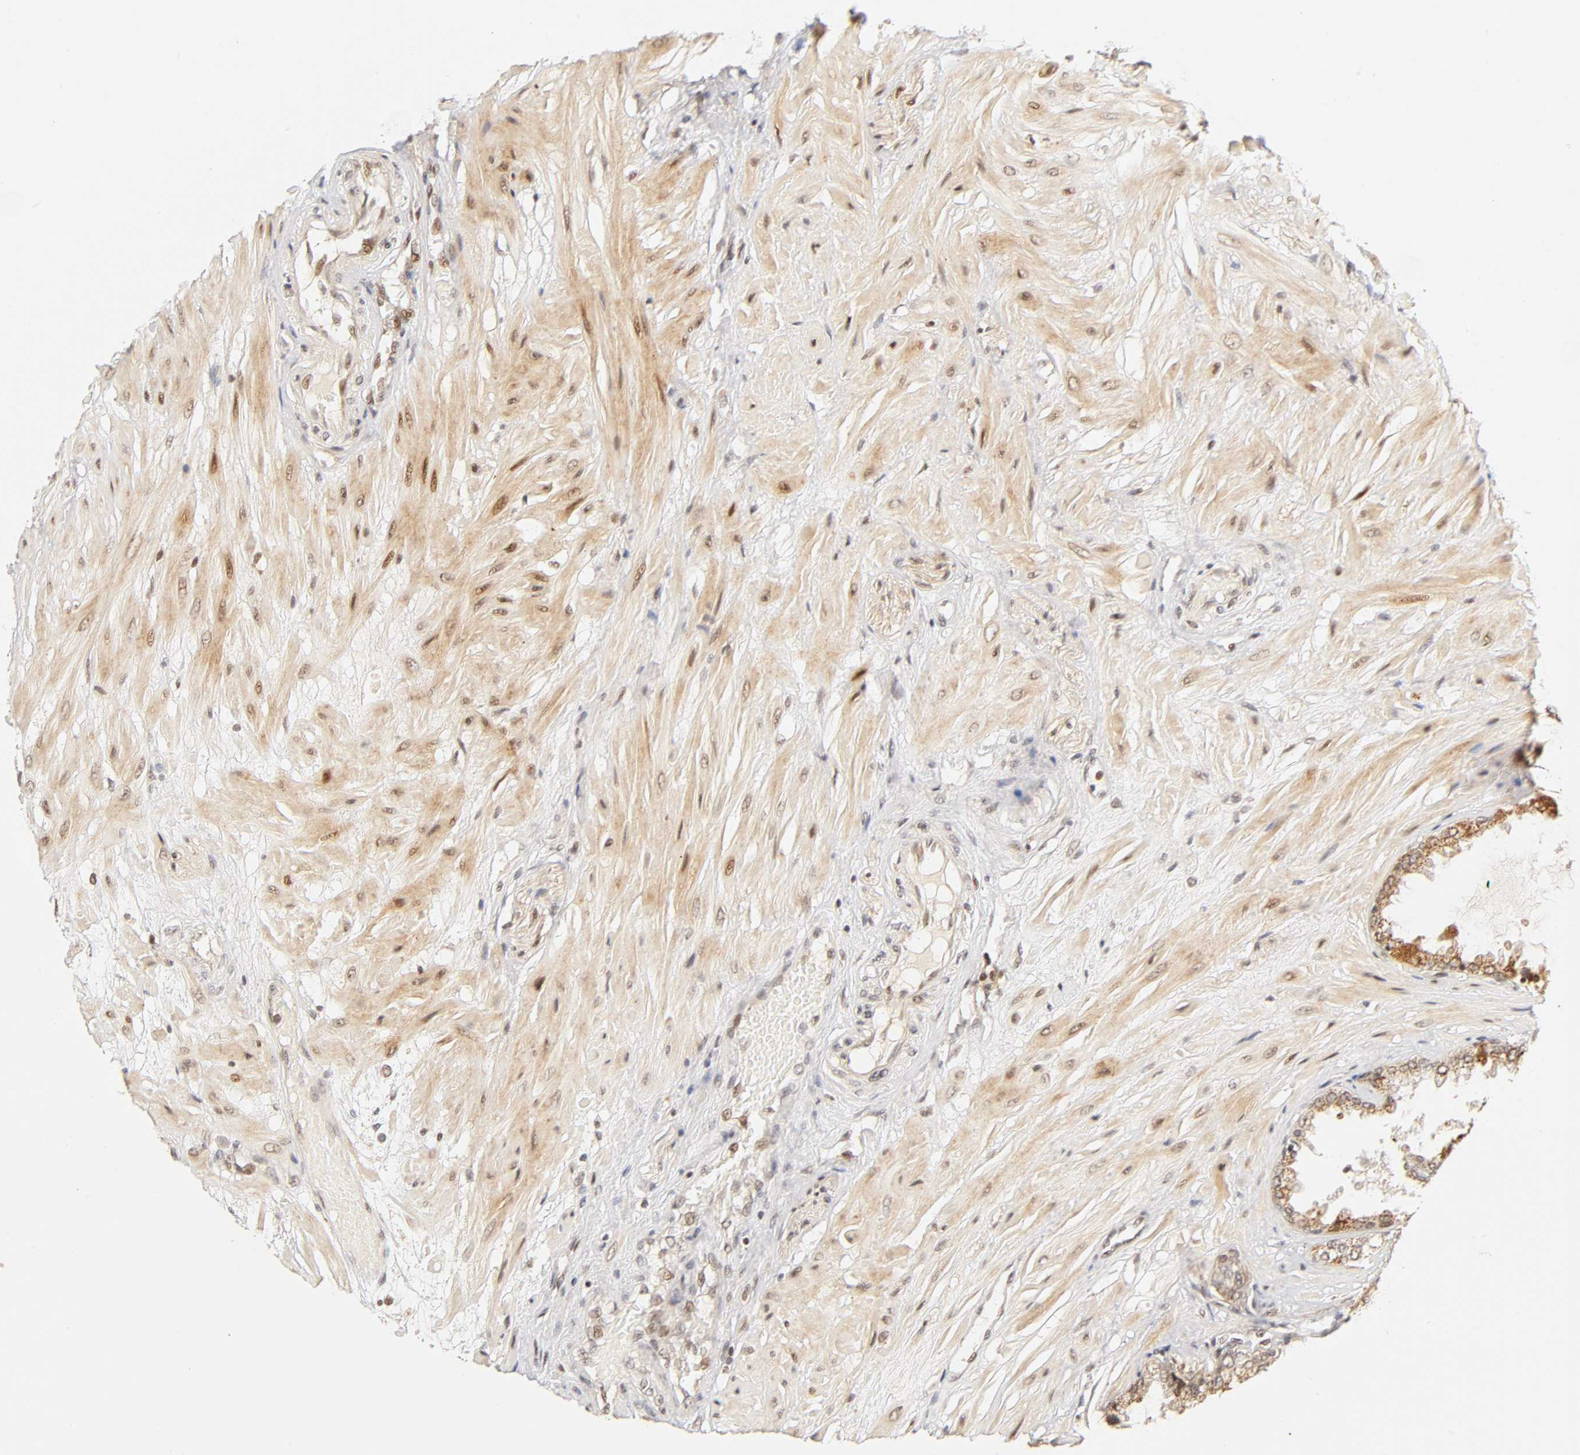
{"staining": {"intensity": "moderate", "quantity": ">75%", "location": "cytoplasmic/membranous,nuclear"}, "tissue": "seminal vesicle", "cell_type": "Glandular cells", "image_type": "normal", "snomed": [{"axis": "morphology", "description": "Normal tissue, NOS"}, {"axis": "topography", "description": "Seminal veicle"}], "caption": "Moderate cytoplasmic/membranous,nuclear protein expression is appreciated in about >75% of glandular cells in seminal vesicle.", "gene": "TAF10", "patient": {"sex": "male", "age": 46}}